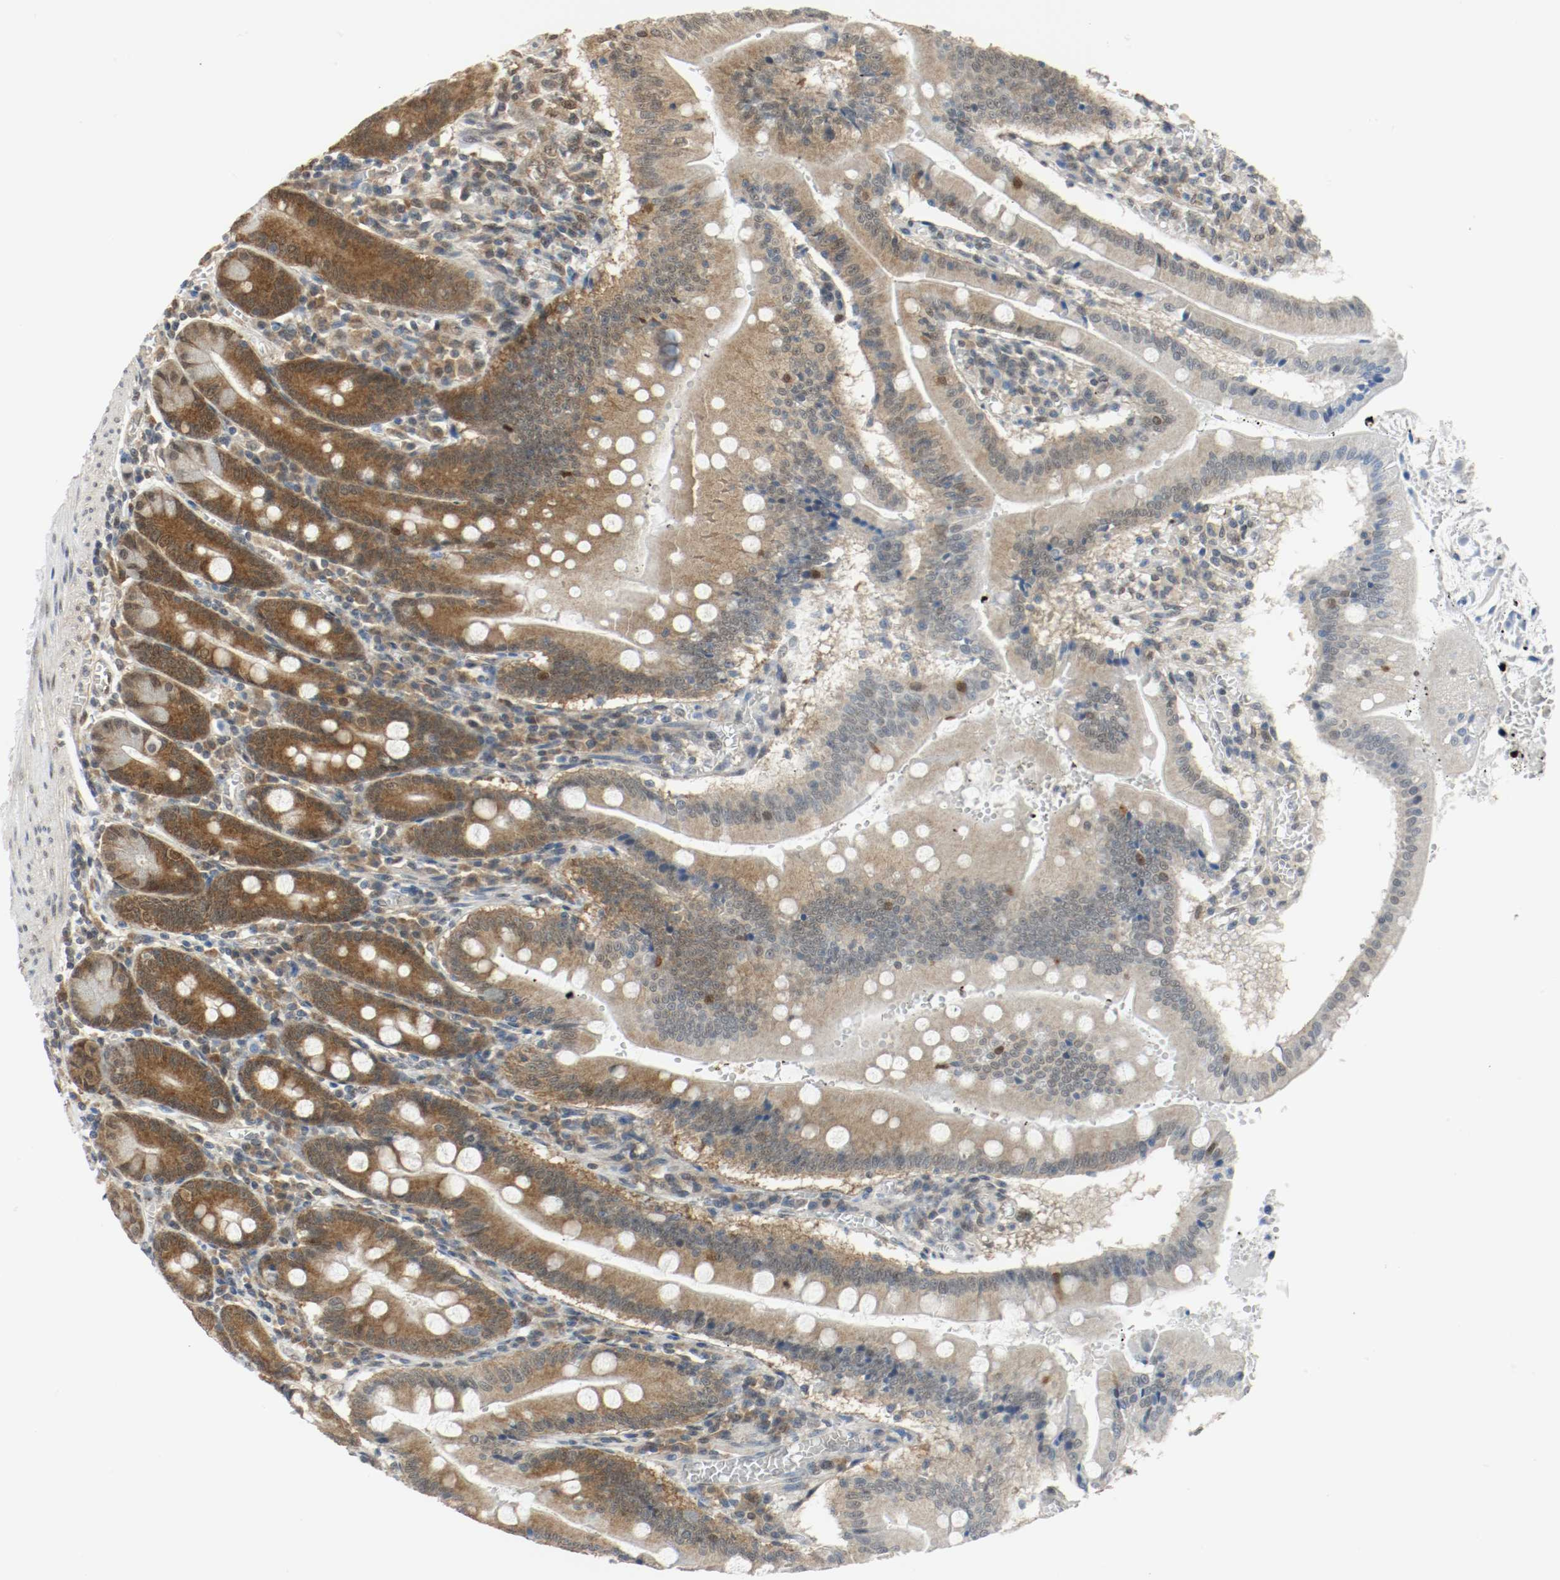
{"staining": {"intensity": "strong", "quantity": ">75%", "location": "cytoplasmic/membranous,nuclear"}, "tissue": "small intestine", "cell_type": "Glandular cells", "image_type": "normal", "snomed": [{"axis": "morphology", "description": "Normal tissue, NOS"}, {"axis": "topography", "description": "Small intestine"}], "caption": "Benign small intestine reveals strong cytoplasmic/membranous,nuclear staining in about >75% of glandular cells (Stains: DAB in brown, nuclei in blue, Microscopy: brightfield microscopy at high magnification)..", "gene": "PPME1", "patient": {"sex": "male", "age": 71}}